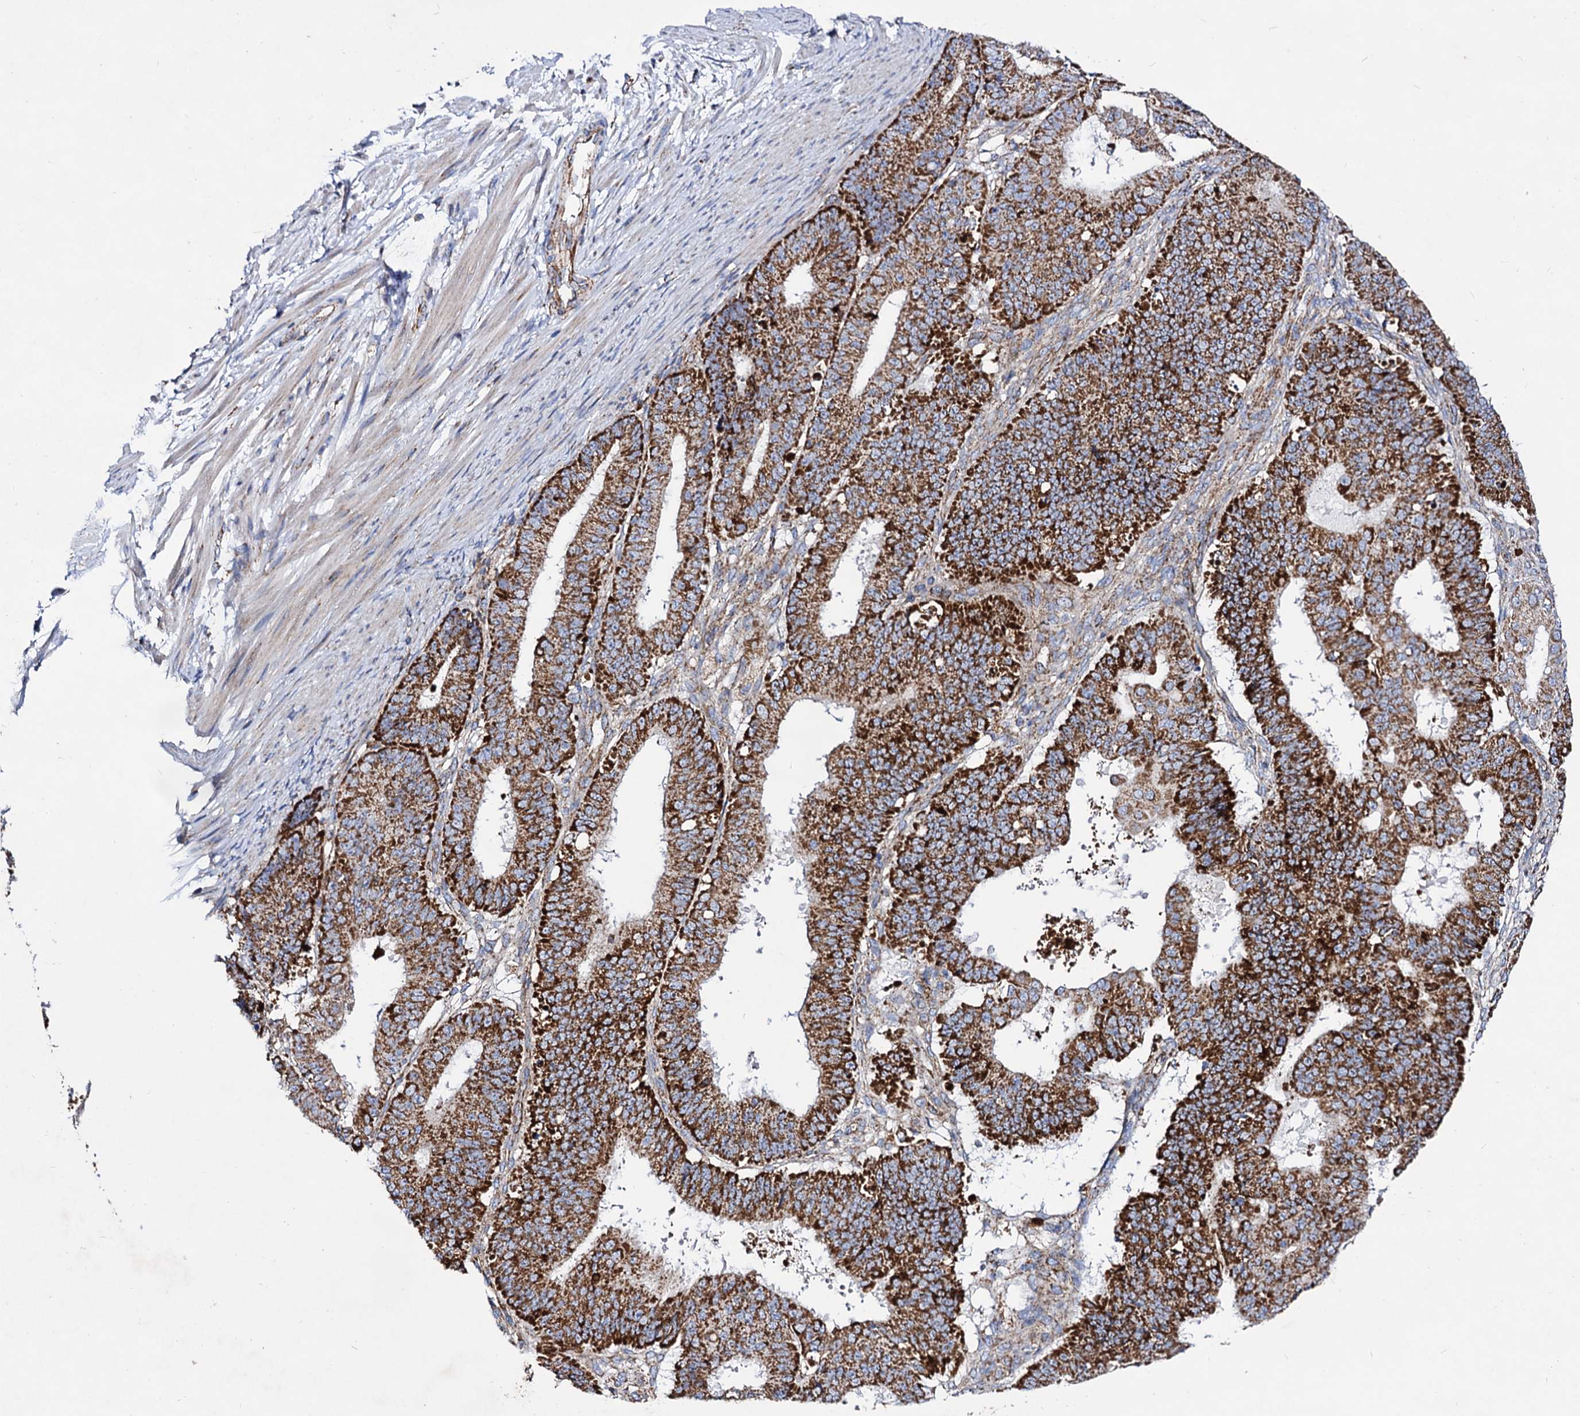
{"staining": {"intensity": "strong", "quantity": ">75%", "location": "cytoplasmic/membranous"}, "tissue": "ovarian cancer", "cell_type": "Tumor cells", "image_type": "cancer", "snomed": [{"axis": "morphology", "description": "Carcinoma, endometroid"}, {"axis": "topography", "description": "Appendix"}, {"axis": "topography", "description": "Ovary"}], "caption": "High-power microscopy captured an immunohistochemistry micrograph of ovarian cancer, revealing strong cytoplasmic/membranous expression in about >75% of tumor cells. Using DAB (brown) and hematoxylin (blue) stains, captured at high magnification using brightfield microscopy.", "gene": "ACAD9", "patient": {"sex": "female", "age": 42}}